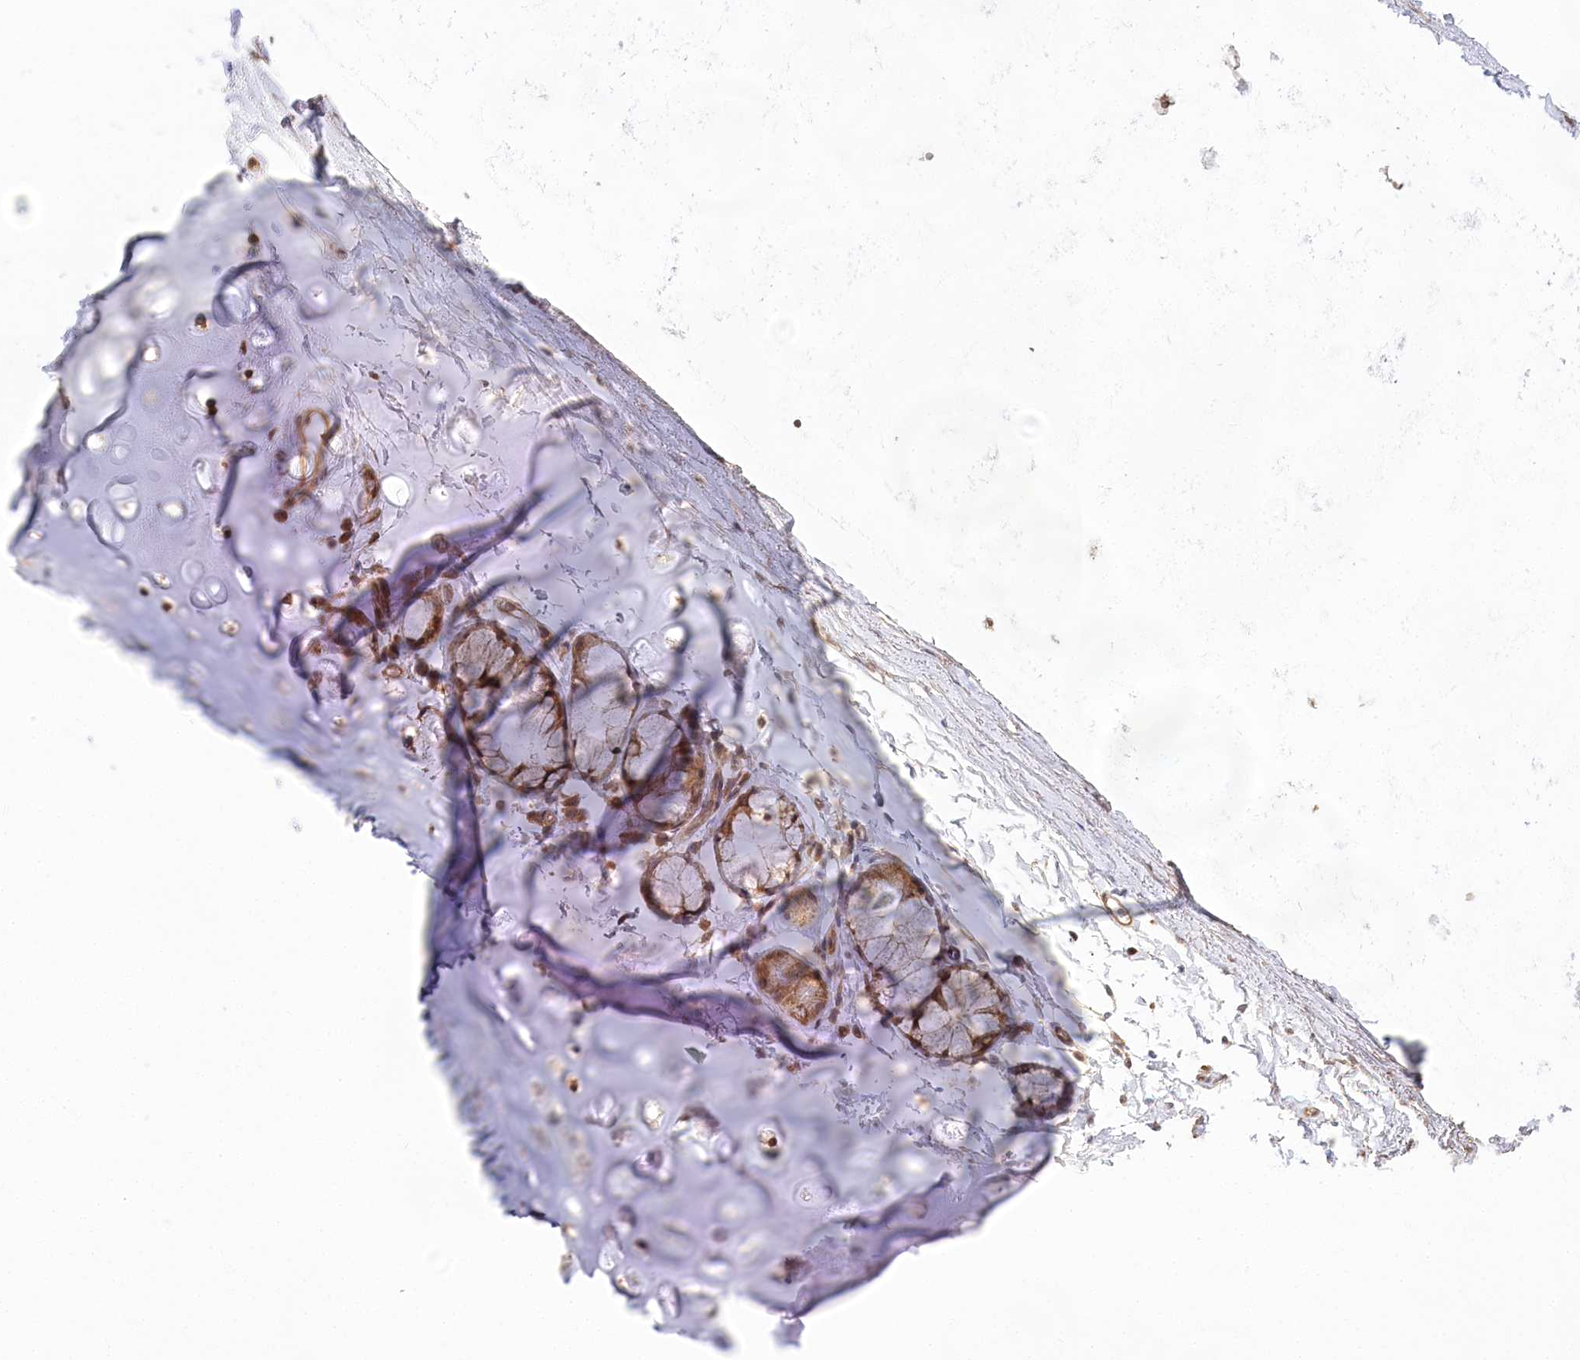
{"staining": {"intensity": "weak", "quantity": "<25%", "location": "cytoplasmic/membranous"}, "tissue": "adipose tissue", "cell_type": "Adipocytes", "image_type": "normal", "snomed": [{"axis": "morphology", "description": "Normal tissue, NOS"}, {"axis": "topography", "description": "Cartilage tissue"}, {"axis": "topography", "description": "Bronchus"}], "caption": "An IHC photomicrograph of unremarkable adipose tissue is shown. There is no staining in adipocytes of adipose tissue.", "gene": "CEP70", "patient": {"sex": "female", "age": 73}}